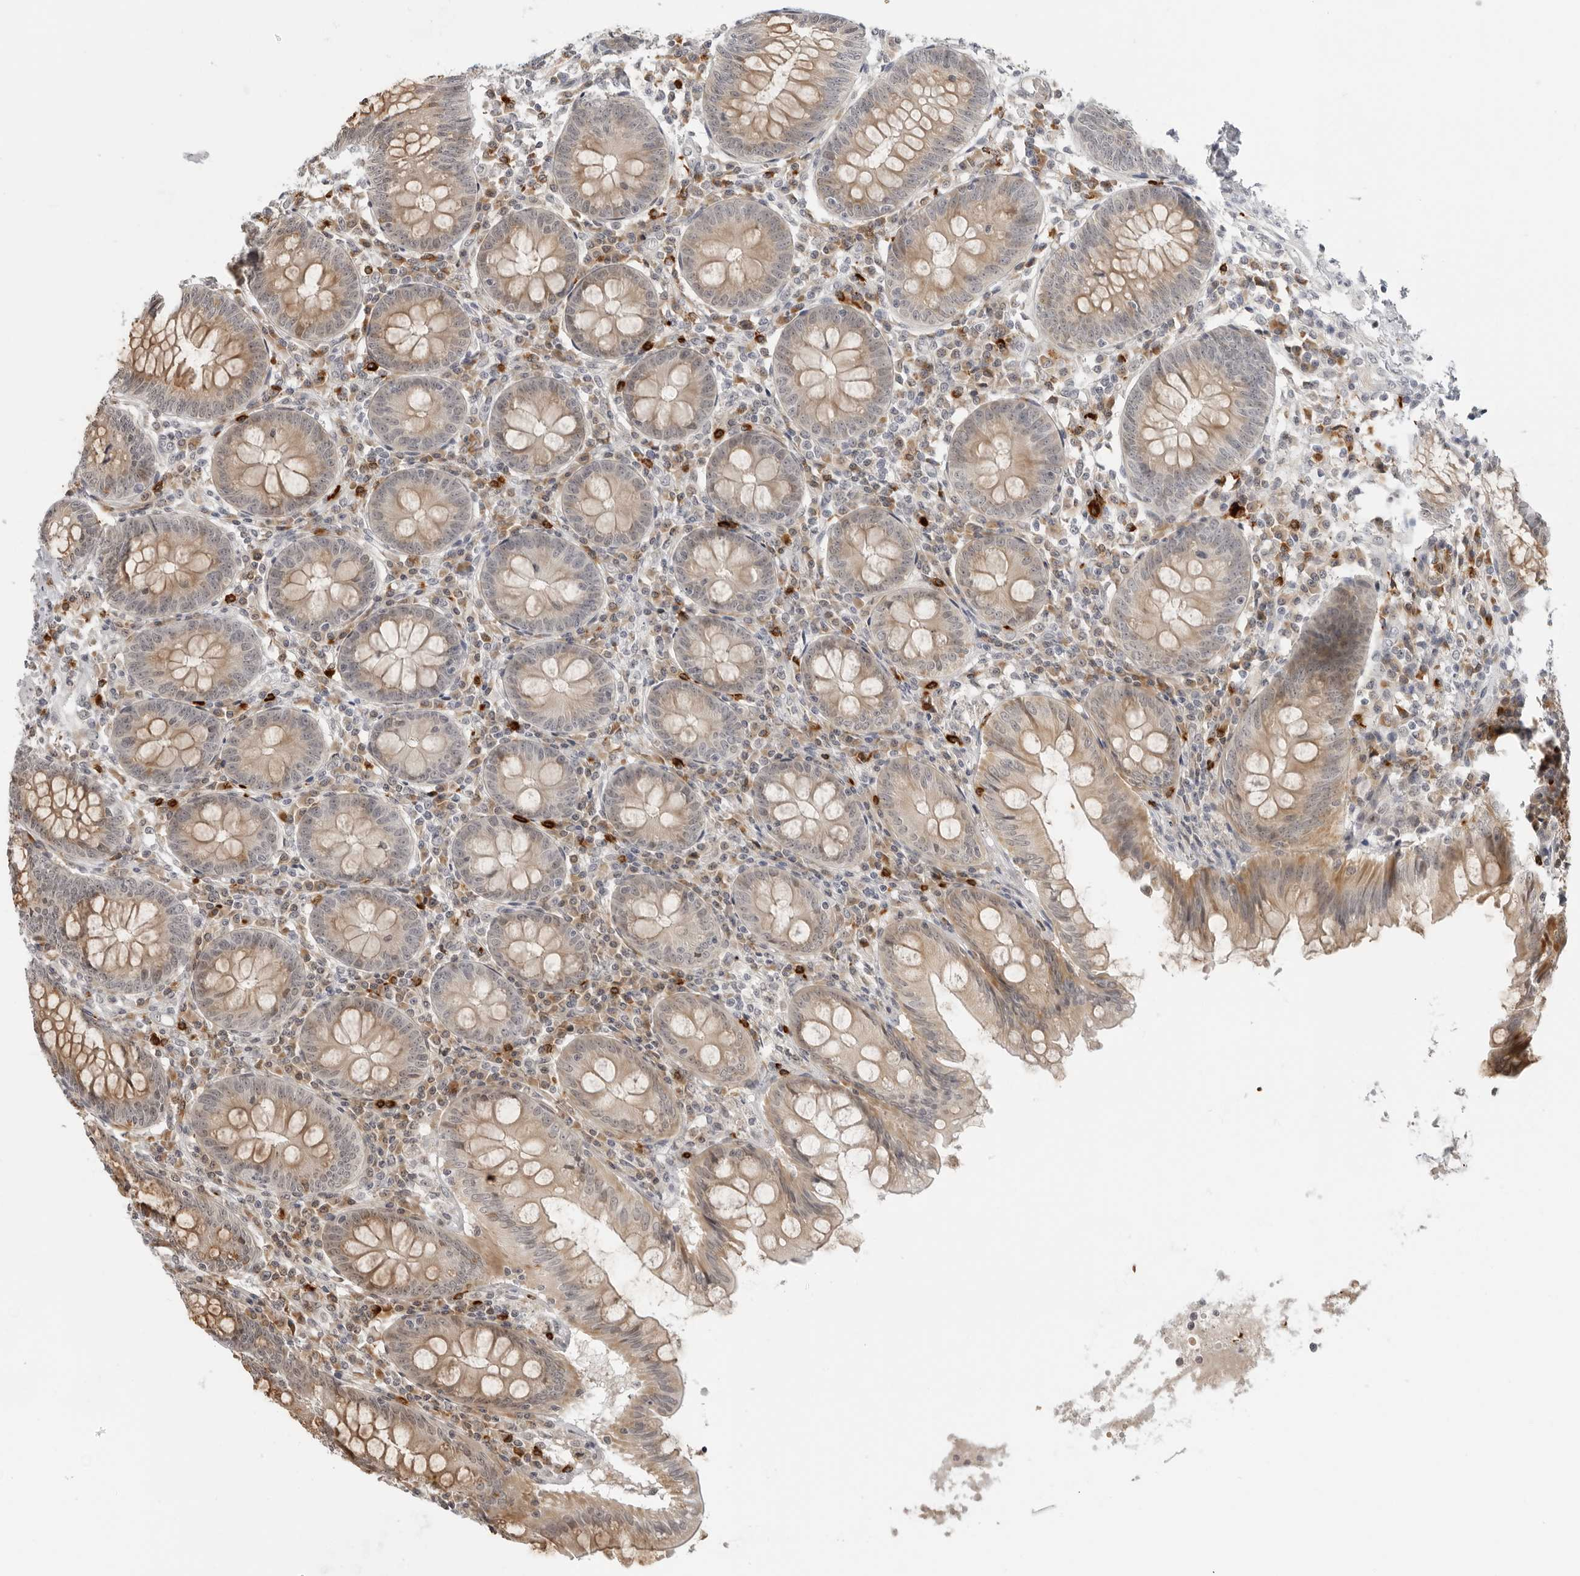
{"staining": {"intensity": "weak", "quantity": ">75%", "location": "cytoplasmic/membranous"}, "tissue": "appendix", "cell_type": "Glandular cells", "image_type": "normal", "snomed": [{"axis": "morphology", "description": "Normal tissue, NOS"}, {"axis": "topography", "description": "Appendix"}], "caption": "A photomicrograph showing weak cytoplasmic/membranous expression in about >75% of glandular cells in benign appendix, as visualized by brown immunohistochemical staining.", "gene": "SUGCT", "patient": {"sex": "female", "age": 54}}